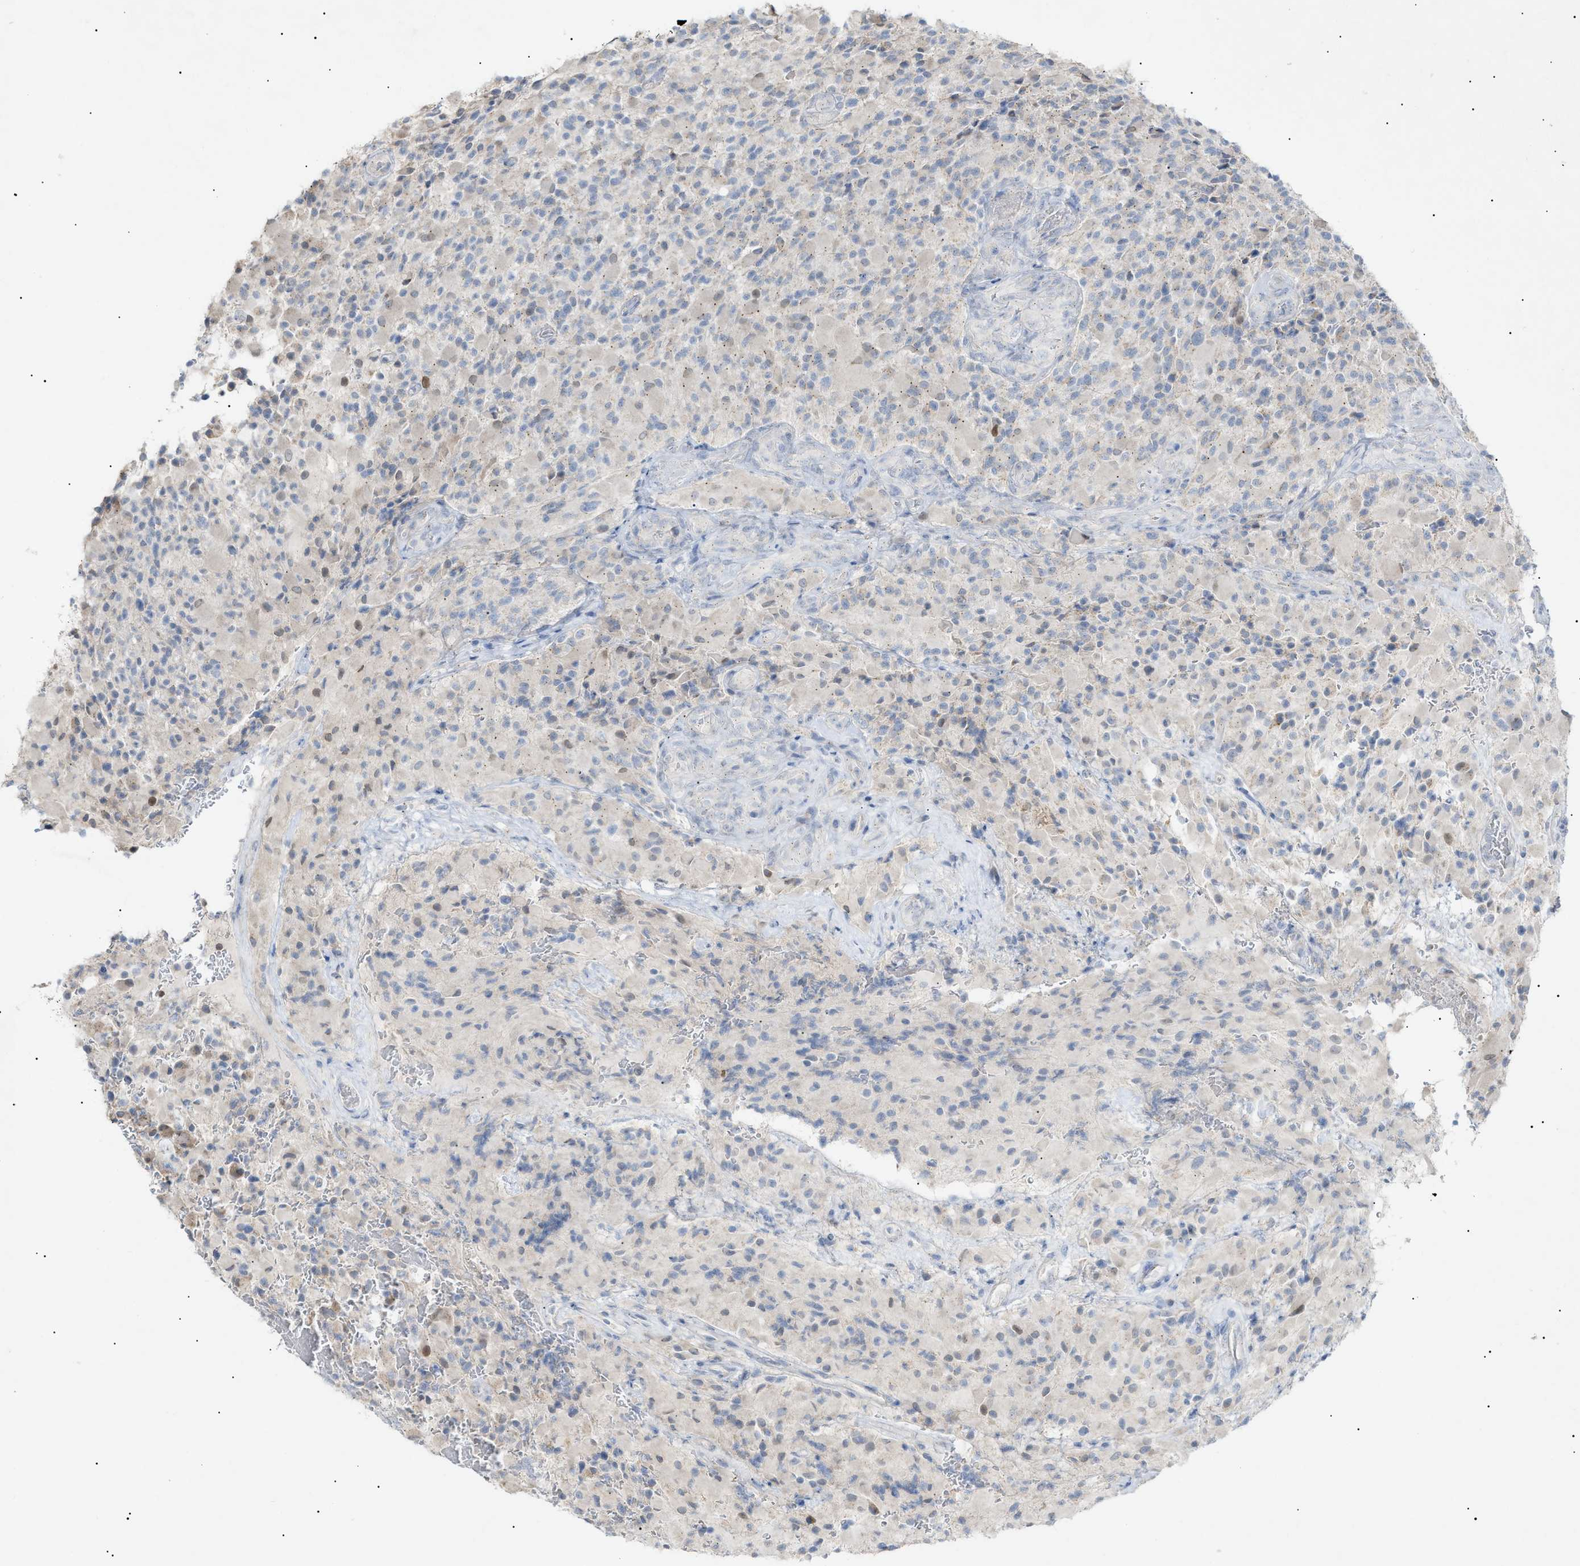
{"staining": {"intensity": "negative", "quantity": "none", "location": "none"}, "tissue": "glioma", "cell_type": "Tumor cells", "image_type": "cancer", "snomed": [{"axis": "morphology", "description": "Glioma, malignant, High grade"}, {"axis": "topography", "description": "Brain"}], "caption": "Glioma stained for a protein using immunohistochemistry (IHC) displays no expression tumor cells.", "gene": "SLC25A31", "patient": {"sex": "male", "age": 71}}